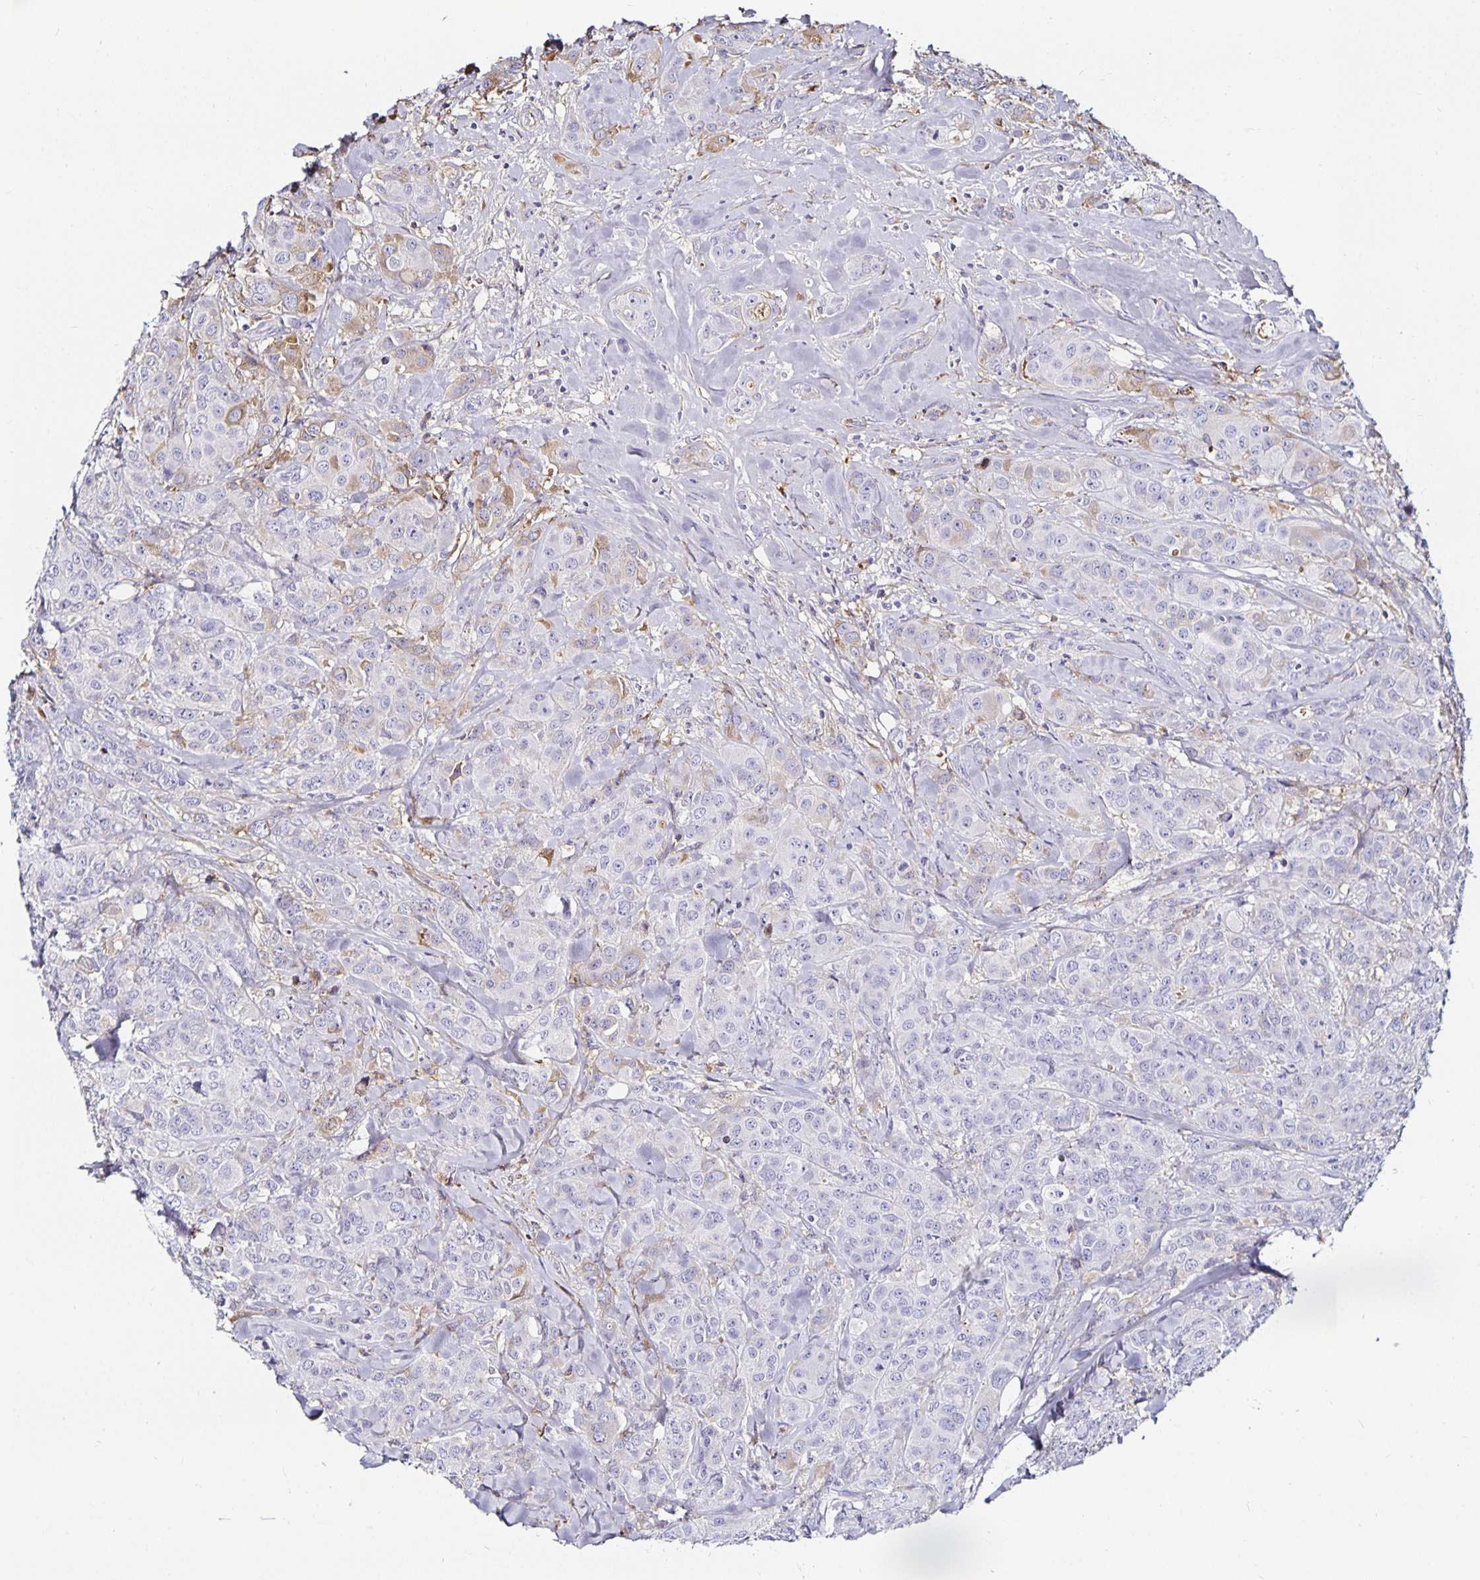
{"staining": {"intensity": "negative", "quantity": "none", "location": "none"}, "tissue": "breast cancer", "cell_type": "Tumor cells", "image_type": "cancer", "snomed": [{"axis": "morphology", "description": "Normal tissue, NOS"}, {"axis": "morphology", "description": "Duct carcinoma"}, {"axis": "topography", "description": "Breast"}], "caption": "Tumor cells are negative for protein expression in human breast invasive ductal carcinoma. The staining is performed using DAB (3,3'-diaminobenzidine) brown chromogen with nuclei counter-stained in using hematoxylin.", "gene": "TTR", "patient": {"sex": "female", "age": 43}}